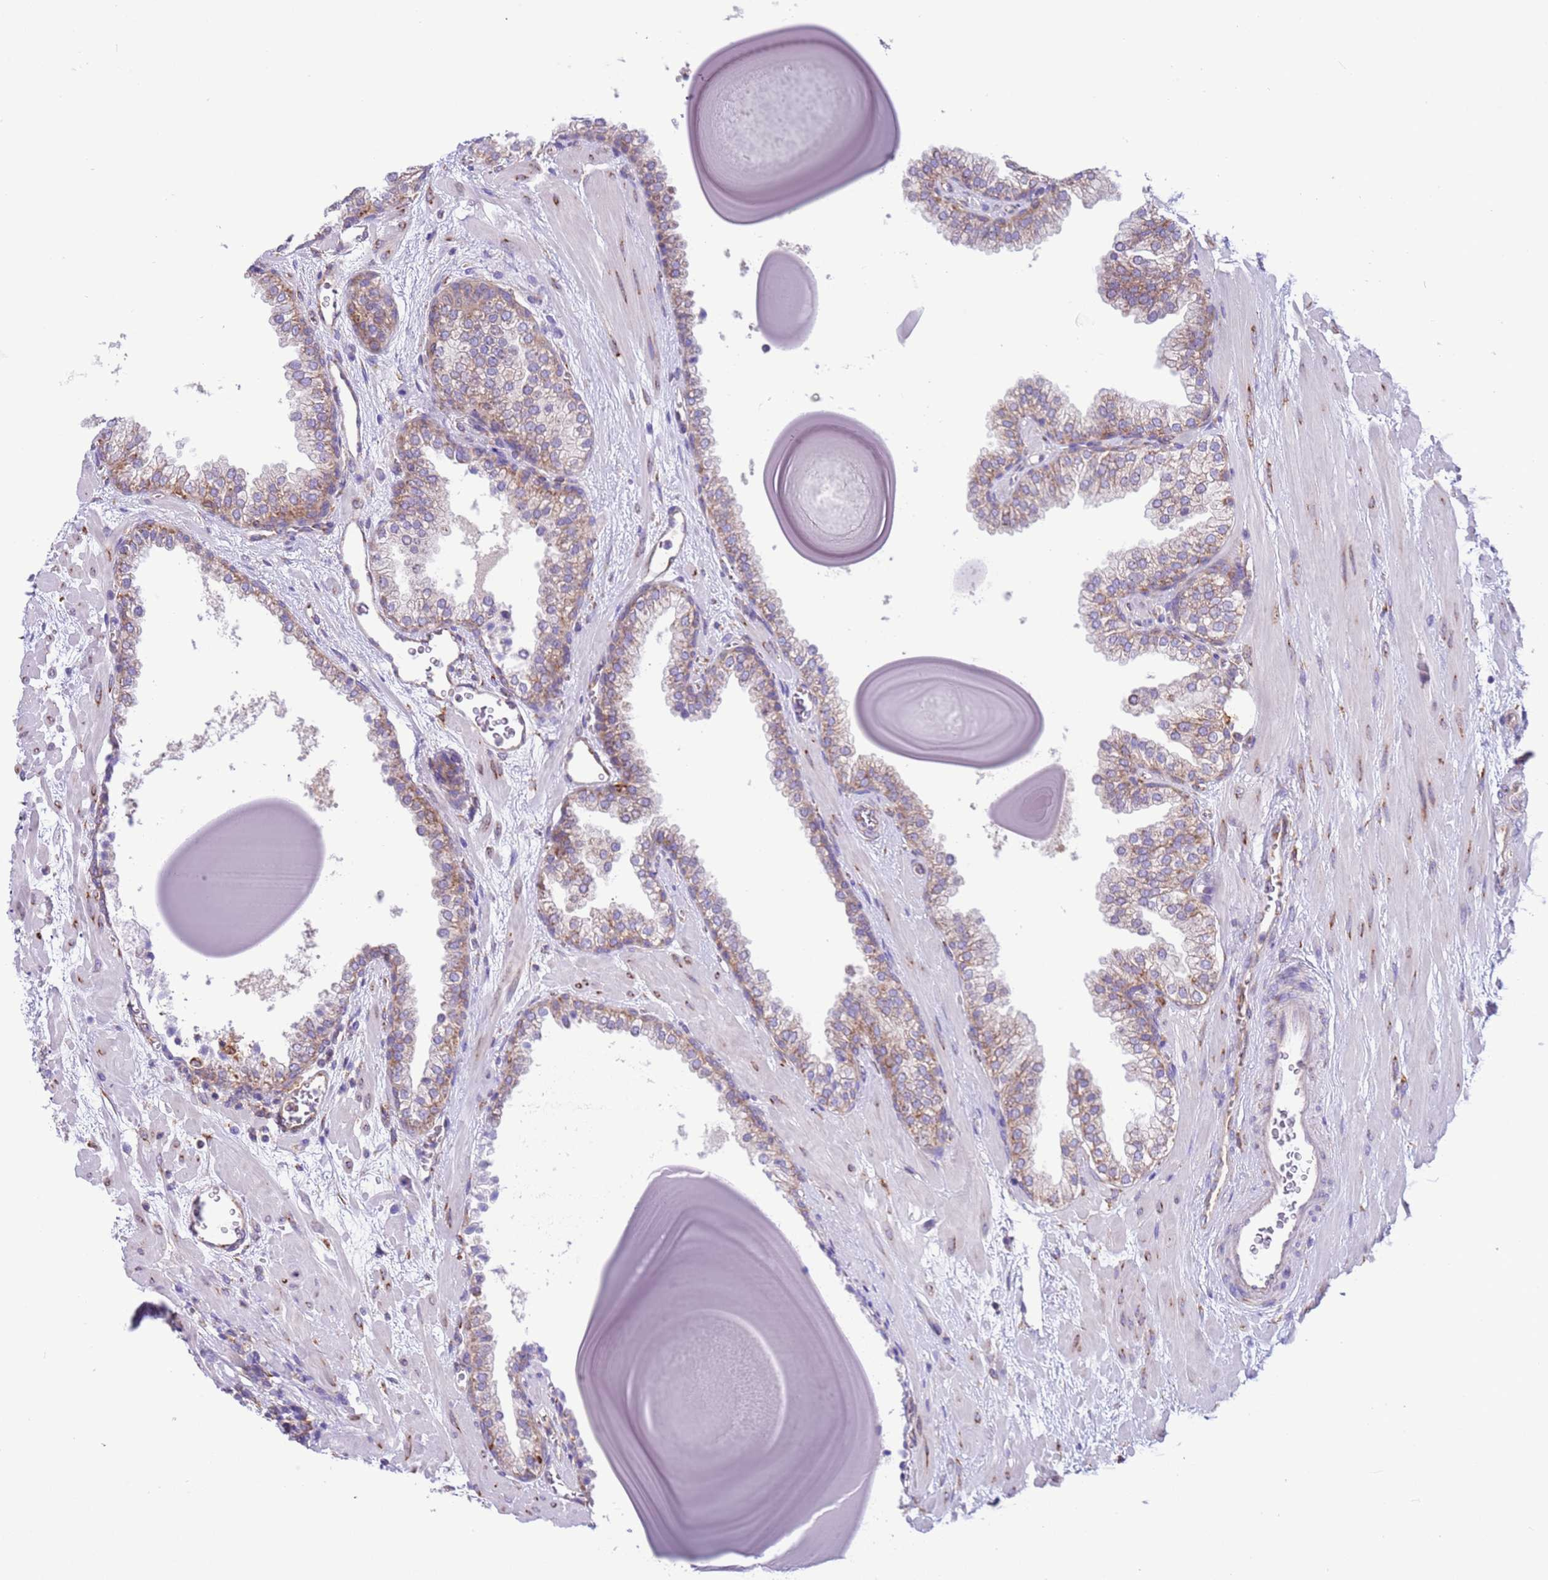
{"staining": {"intensity": "weak", "quantity": "25%-75%", "location": "cytoplasmic/membranous"}, "tissue": "prostate", "cell_type": "Glandular cells", "image_type": "normal", "snomed": [{"axis": "morphology", "description": "Normal tissue, NOS"}, {"axis": "topography", "description": "Prostate"}], "caption": "Prostate stained with a brown dye reveals weak cytoplasmic/membranous positive expression in about 25%-75% of glandular cells.", "gene": "VARS1", "patient": {"sex": "male", "age": 48}}